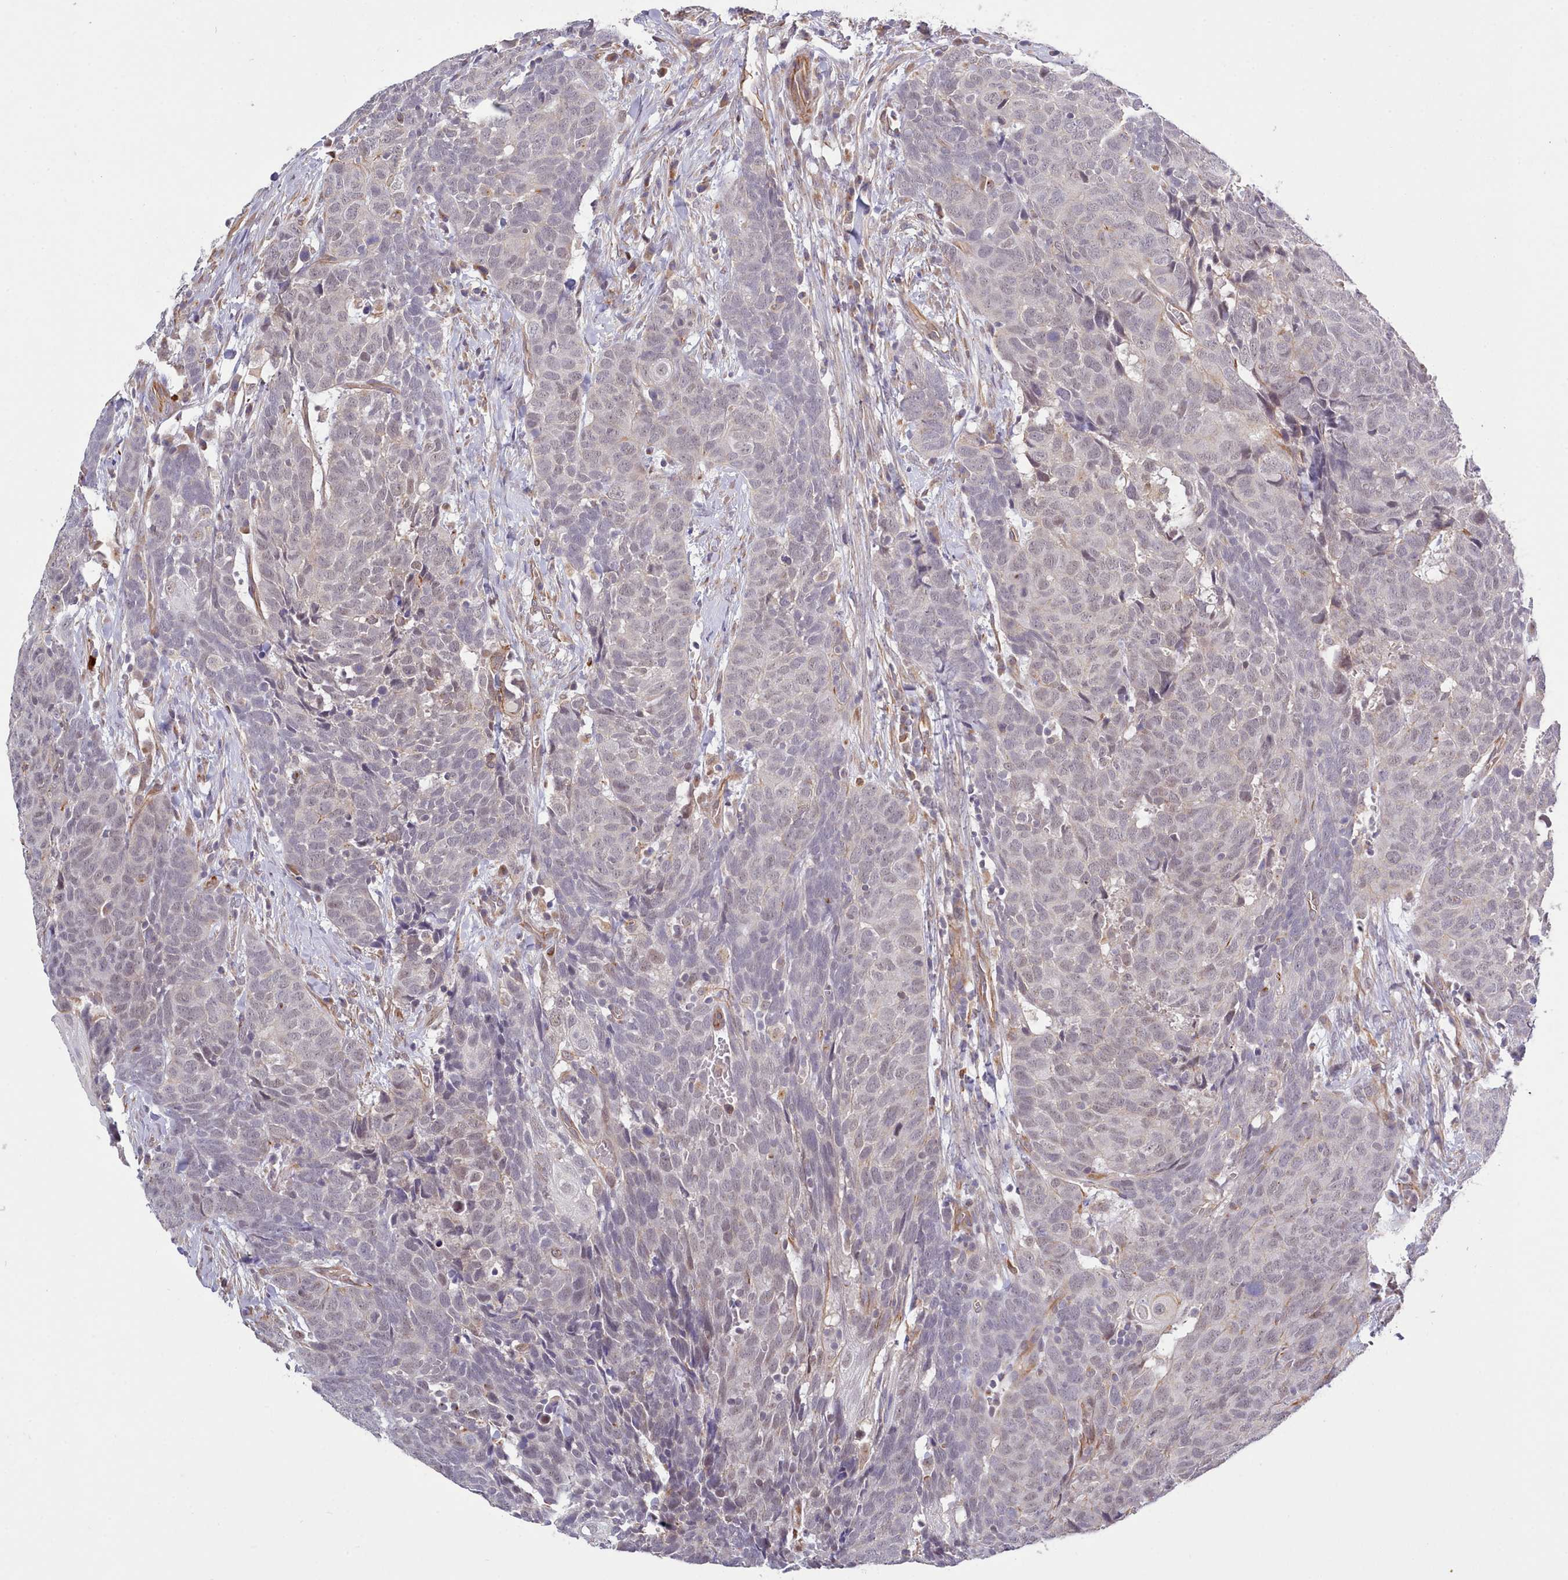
{"staining": {"intensity": "weak", "quantity": "25%-75%", "location": "nuclear"}, "tissue": "head and neck cancer", "cell_type": "Tumor cells", "image_type": "cancer", "snomed": [{"axis": "morphology", "description": "Squamous cell carcinoma, NOS"}, {"axis": "topography", "description": "Head-Neck"}], "caption": "Immunohistochemical staining of head and neck cancer exhibits low levels of weak nuclear staining in about 25%-75% of tumor cells.", "gene": "ZC3H13", "patient": {"sex": "male", "age": 66}}